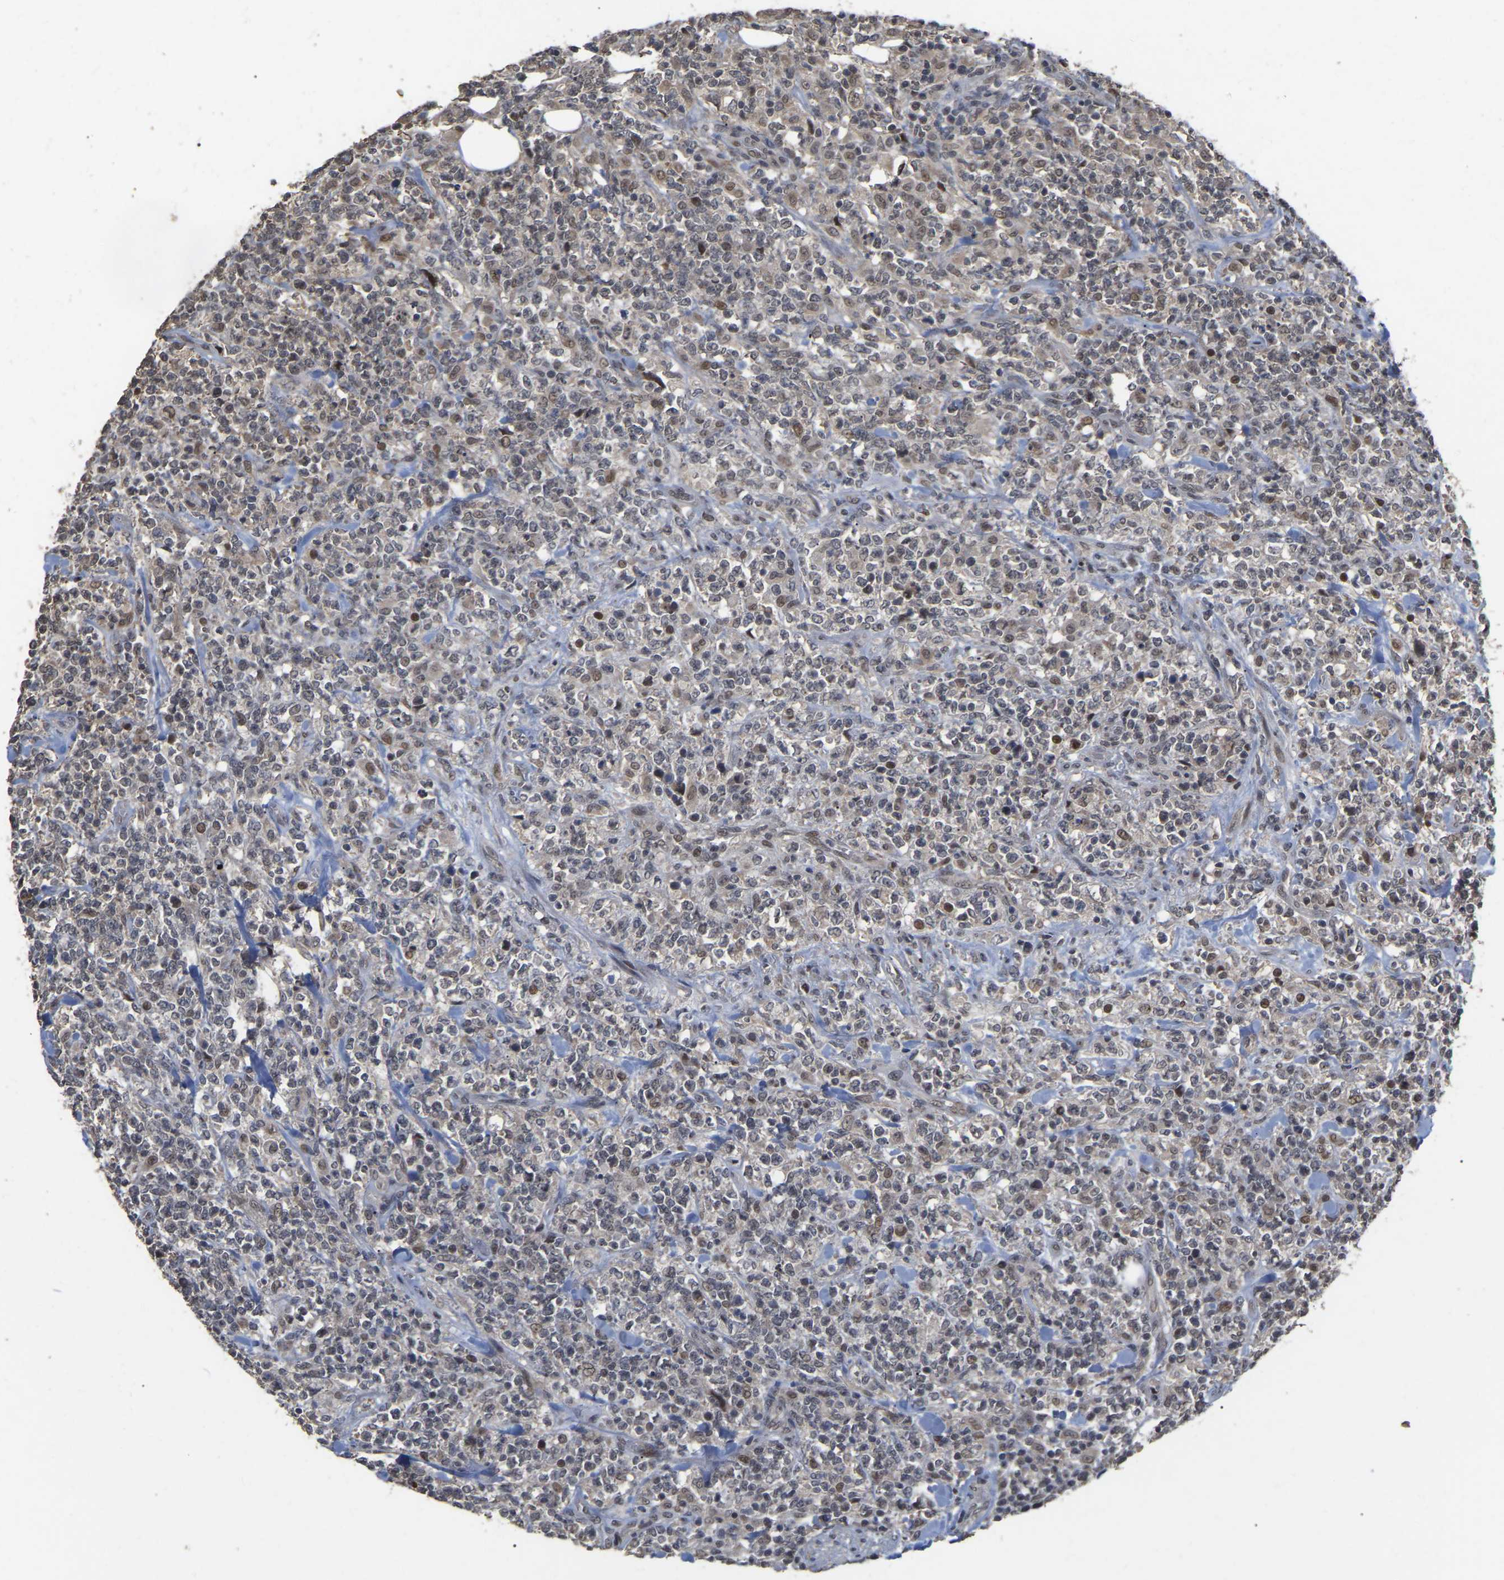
{"staining": {"intensity": "moderate", "quantity": "<25%", "location": "nuclear"}, "tissue": "lymphoma", "cell_type": "Tumor cells", "image_type": "cancer", "snomed": [{"axis": "morphology", "description": "Malignant lymphoma, non-Hodgkin's type, High grade"}, {"axis": "topography", "description": "Soft tissue"}], "caption": "Immunohistochemical staining of human malignant lymphoma, non-Hodgkin's type (high-grade) demonstrates low levels of moderate nuclear protein staining in about <25% of tumor cells.", "gene": "JAZF1", "patient": {"sex": "male", "age": 18}}